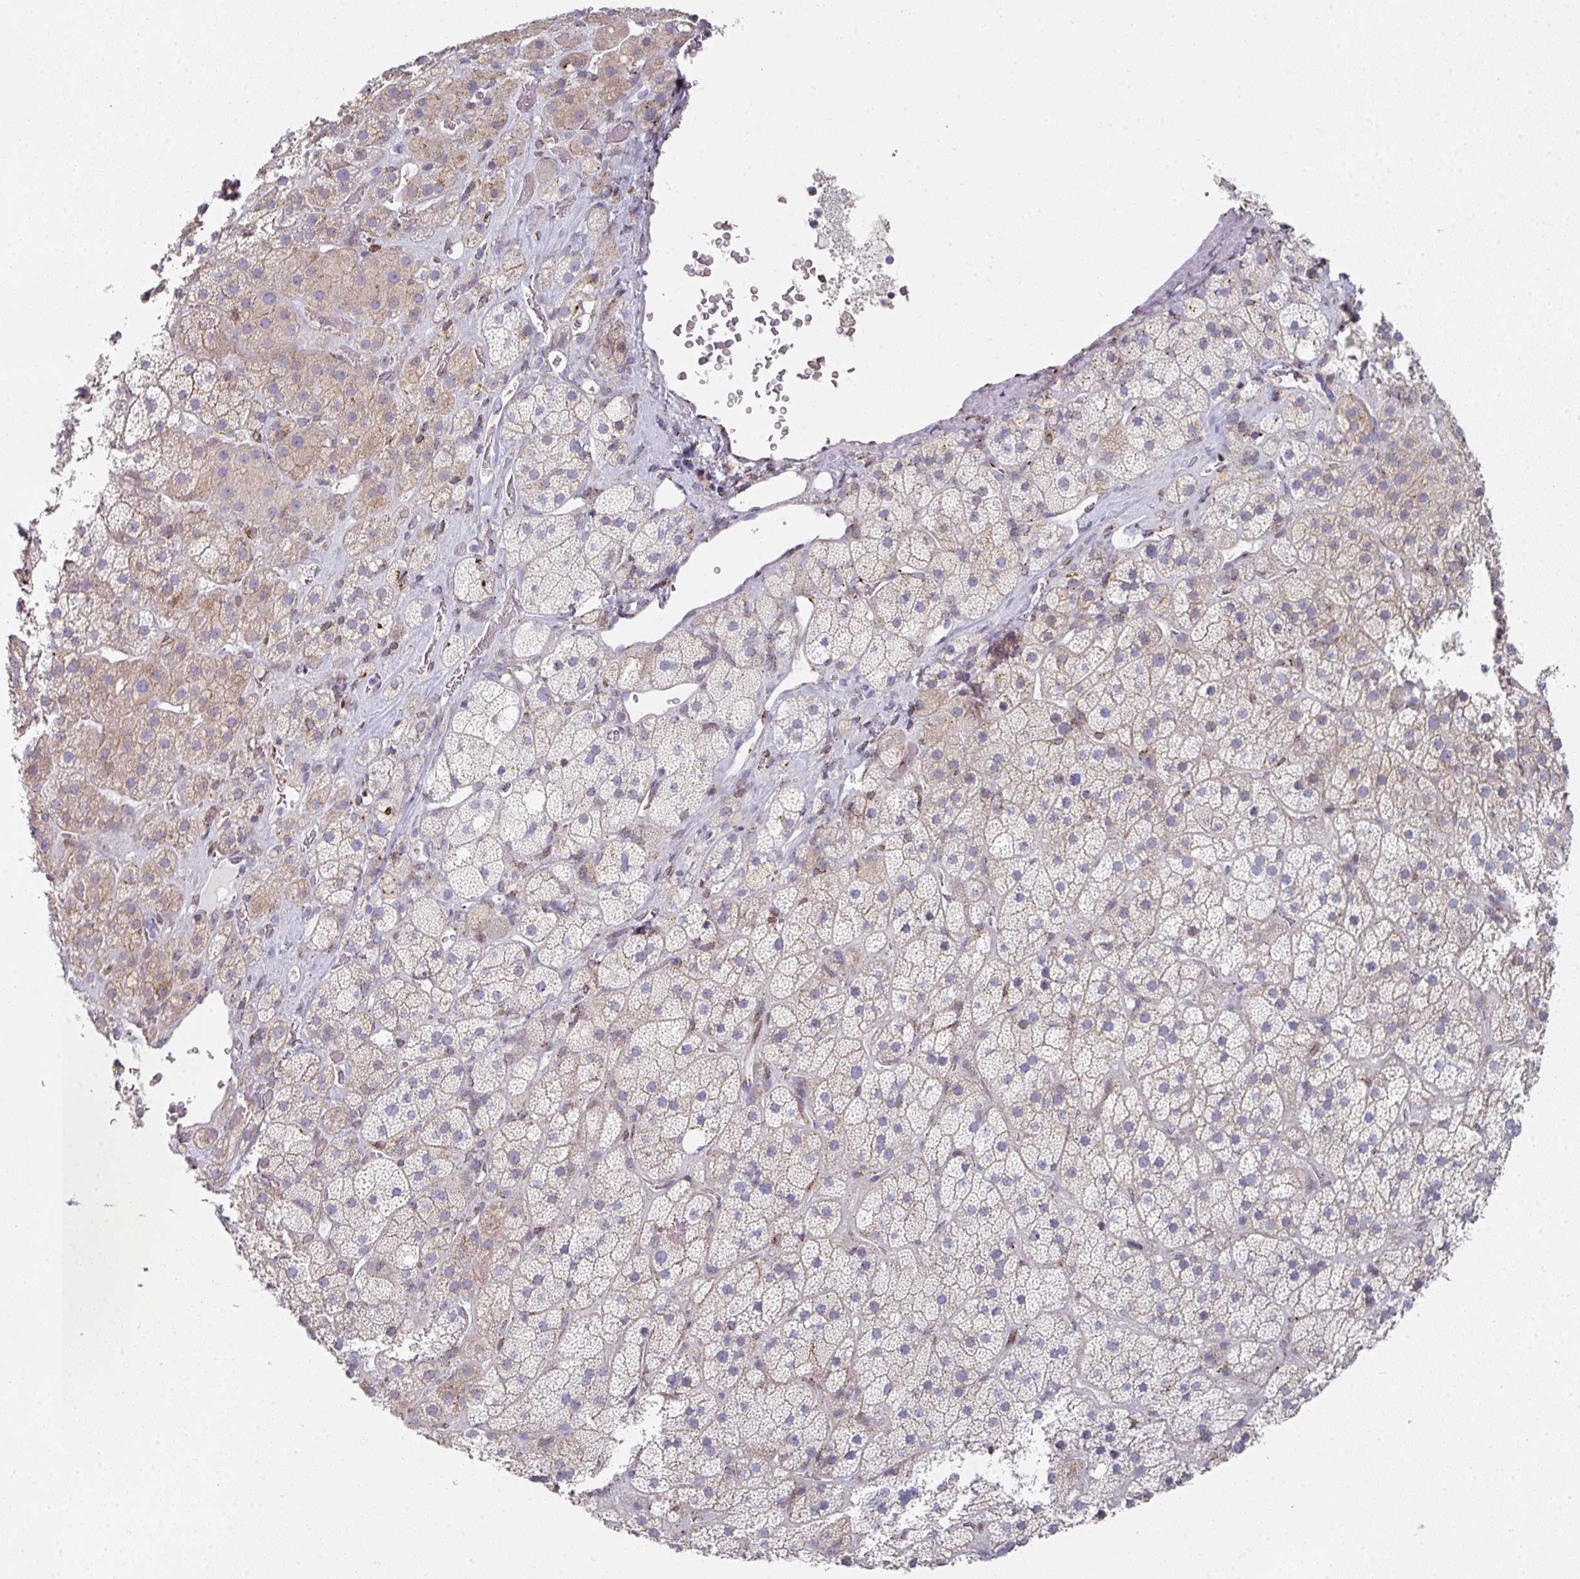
{"staining": {"intensity": "weak", "quantity": "25%-75%", "location": "cytoplasmic/membranous"}, "tissue": "adrenal gland", "cell_type": "Glandular cells", "image_type": "normal", "snomed": [{"axis": "morphology", "description": "Normal tissue, NOS"}, {"axis": "topography", "description": "Adrenal gland"}], "caption": "Weak cytoplasmic/membranous protein staining is identified in about 25%-75% of glandular cells in adrenal gland.", "gene": "CCDC85B", "patient": {"sex": "male", "age": 57}}